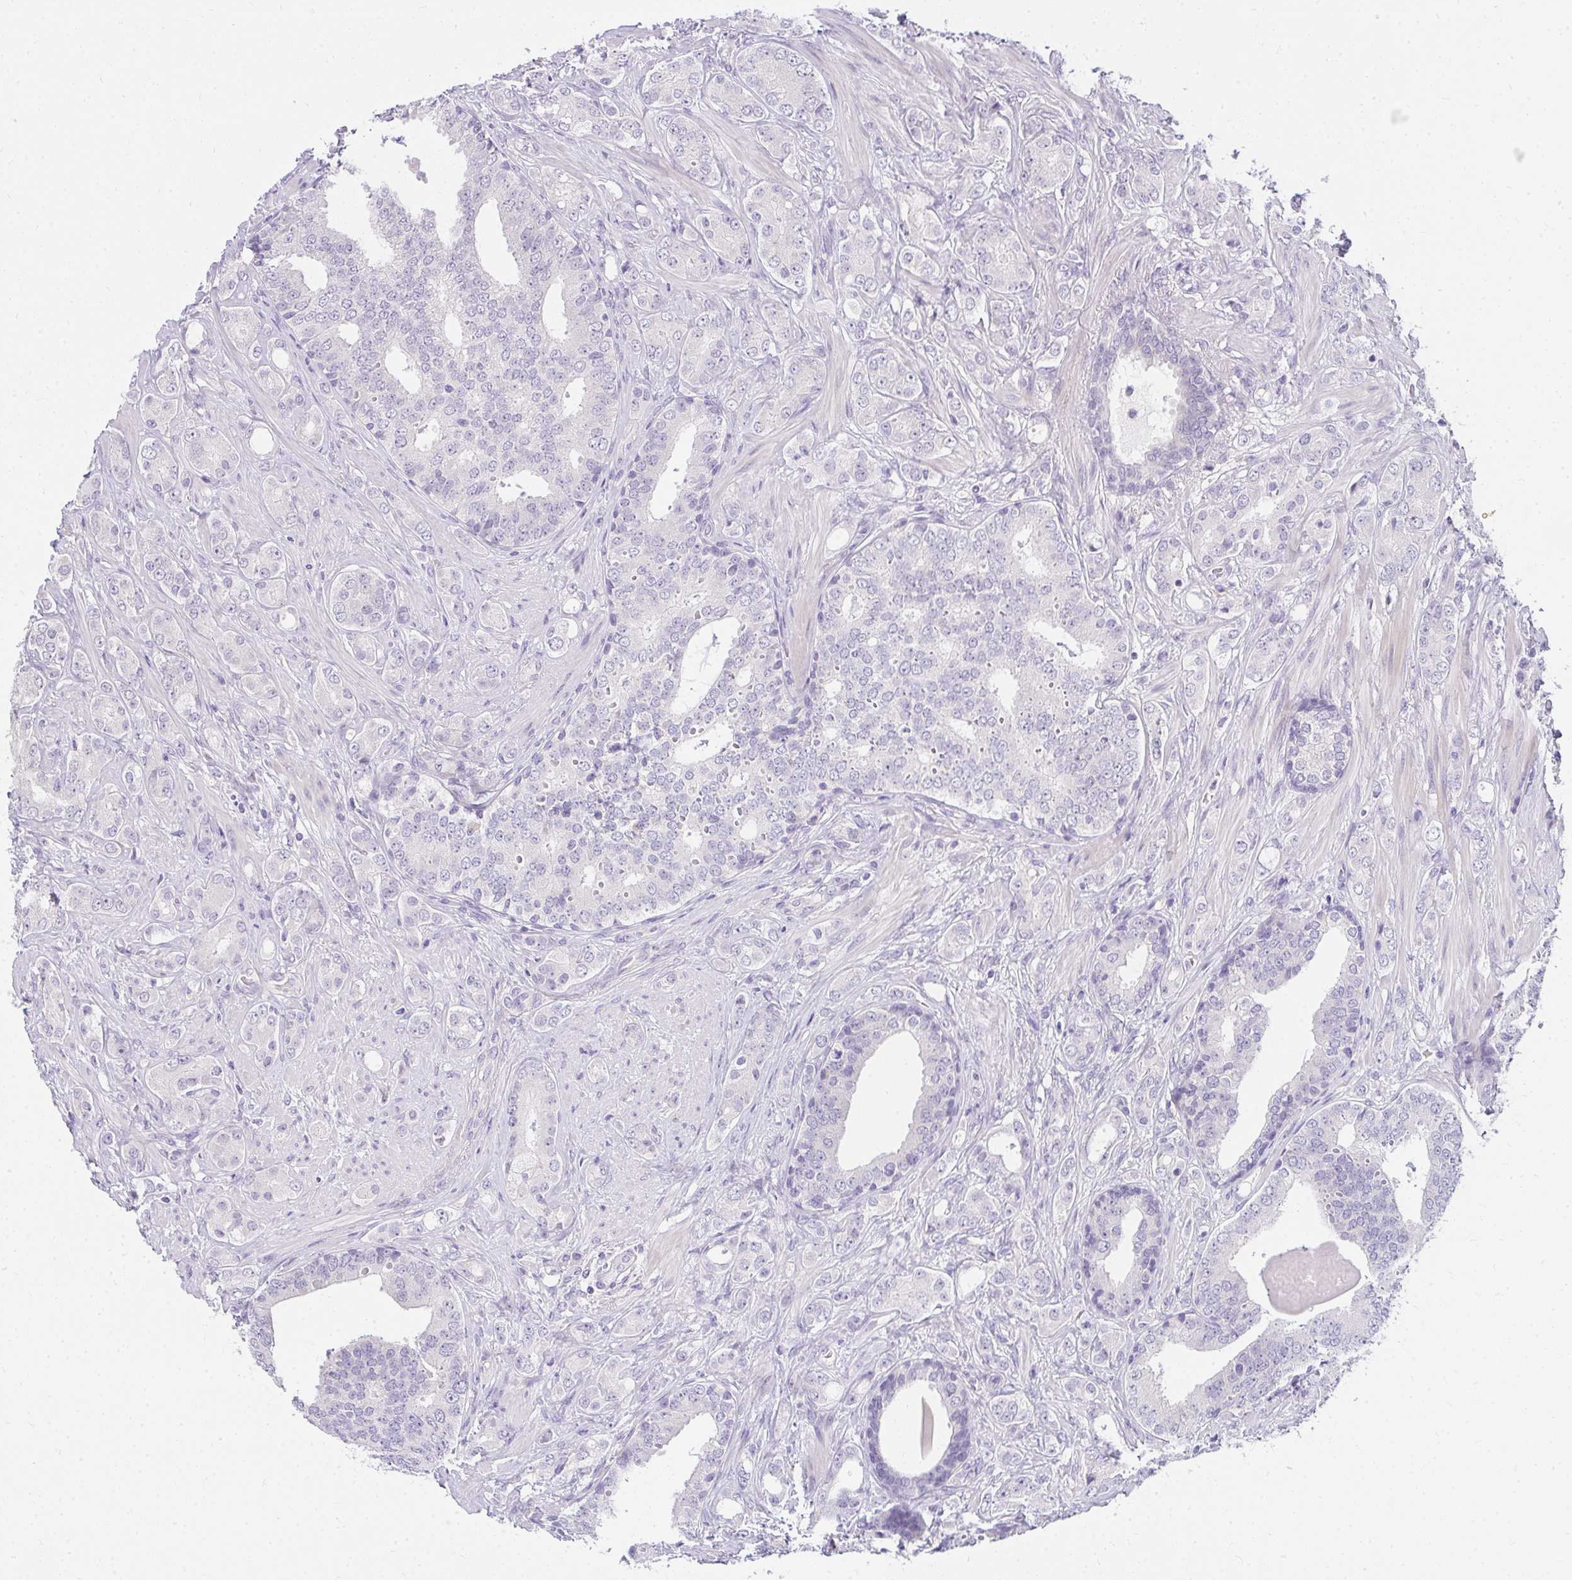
{"staining": {"intensity": "negative", "quantity": "none", "location": "none"}, "tissue": "prostate cancer", "cell_type": "Tumor cells", "image_type": "cancer", "snomed": [{"axis": "morphology", "description": "Adenocarcinoma, High grade"}, {"axis": "topography", "description": "Prostate"}], "caption": "Immunohistochemical staining of human prostate cancer displays no significant staining in tumor cells. Nuclei are stained in blue.", "gene": "PPP1R3G", "patient": {"sex": "male", "age": 62}}